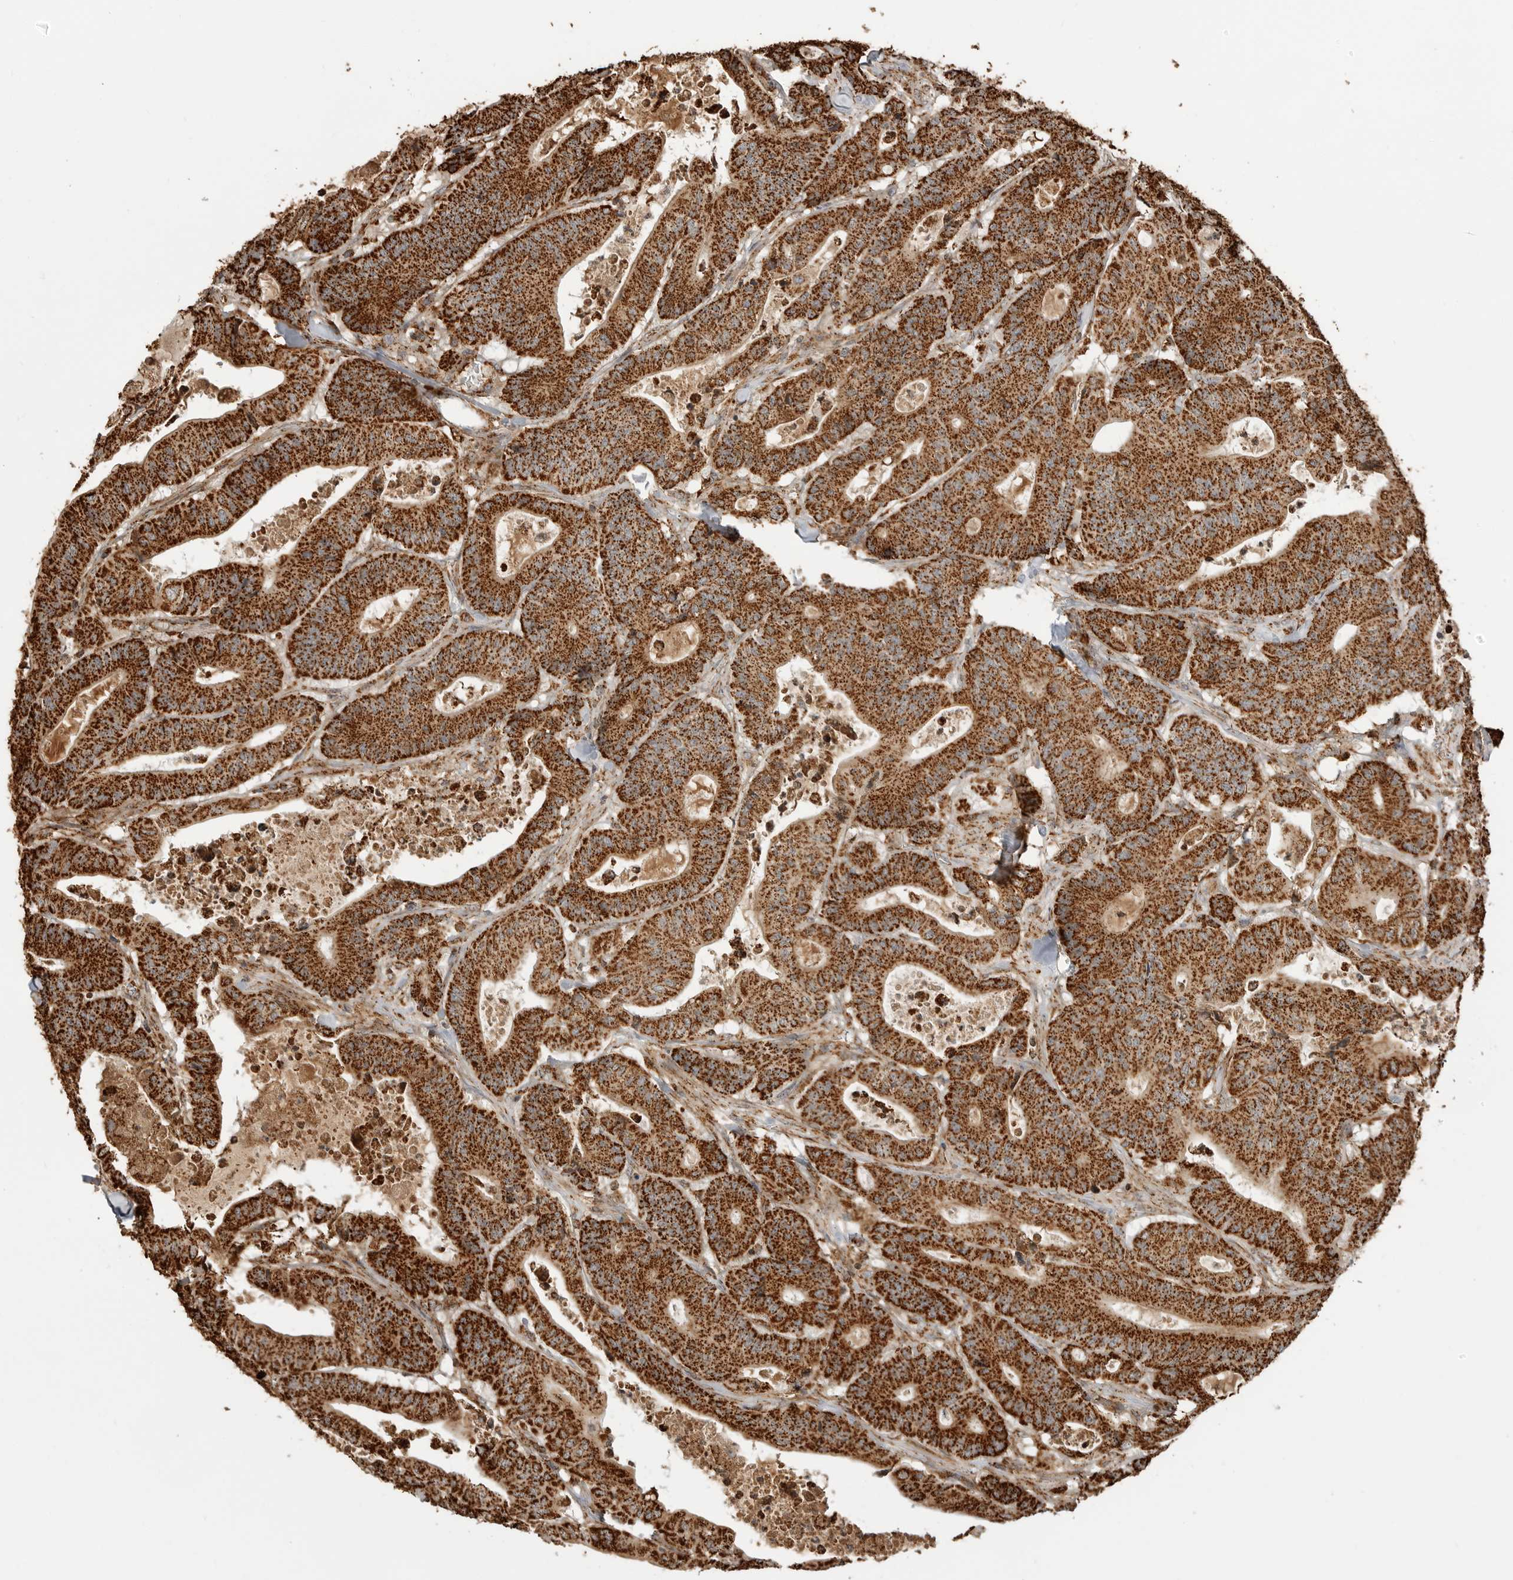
{"staining": {"intensity": "strong", "quantity": ">75%", "location": "cytoplasmic/membranous"}, "tissue": "colorectal cancer", "cell_type": "Tumor cells", "image_type": "cancer", "snomed": [{"axis": "morphology", "description": "Adenocarcinoma, NOS"}, {"axis": "topography", "description": "Colon"}], "caption": "This image shows immunohistochemistry (IHC) staining of colorectal adenocarcinoma, with high strong cytoplasmic/membranous expression in approximately >75% of tumor cells.", "gene": "BMP2K", "patient": {"sex": "female", "age": 84}}